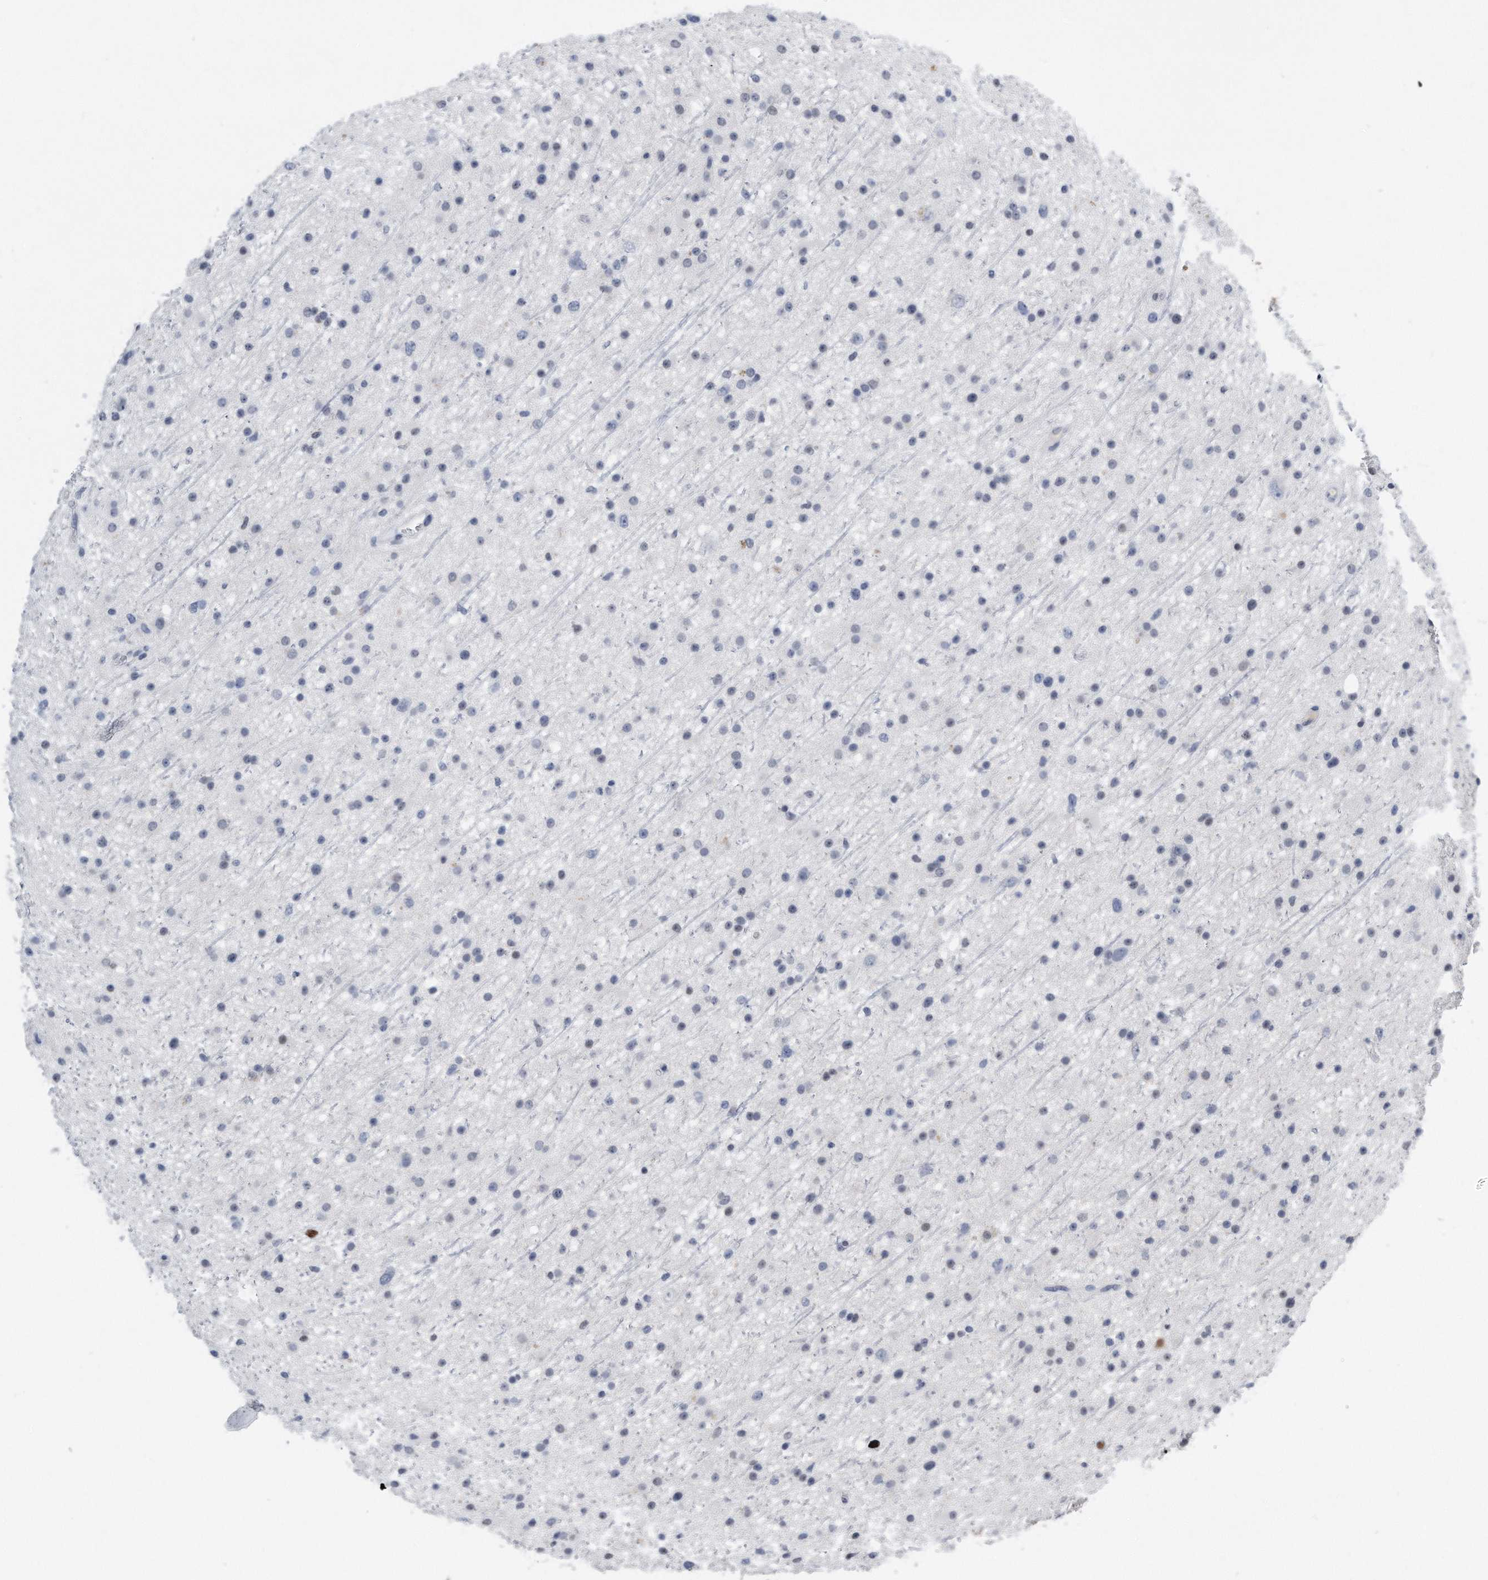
{"staining": {"intensity": "negative", "quantity": "none", "location": "none"}, "tissue": "glioma", "cell_type": "Tumor cells", "image_type": "cancer", "snomed": [{"axis": "morphology", "description": "Glioma, malignant, Low grade"}, {"axis": "topography", "description": "Cerebral cortex"}], "caption": "Immunohistochemistry of malignant glioma (low-grade) displays no positivity in tumor cells. Brightfield microscopy of IHC stained with DAB (3,3'-diaminobenzidine) (brown) and hematoxylin (blue), captured at high magnification.", "gene": "PCNA", "patient": {"sex": "female", "age": 39}}